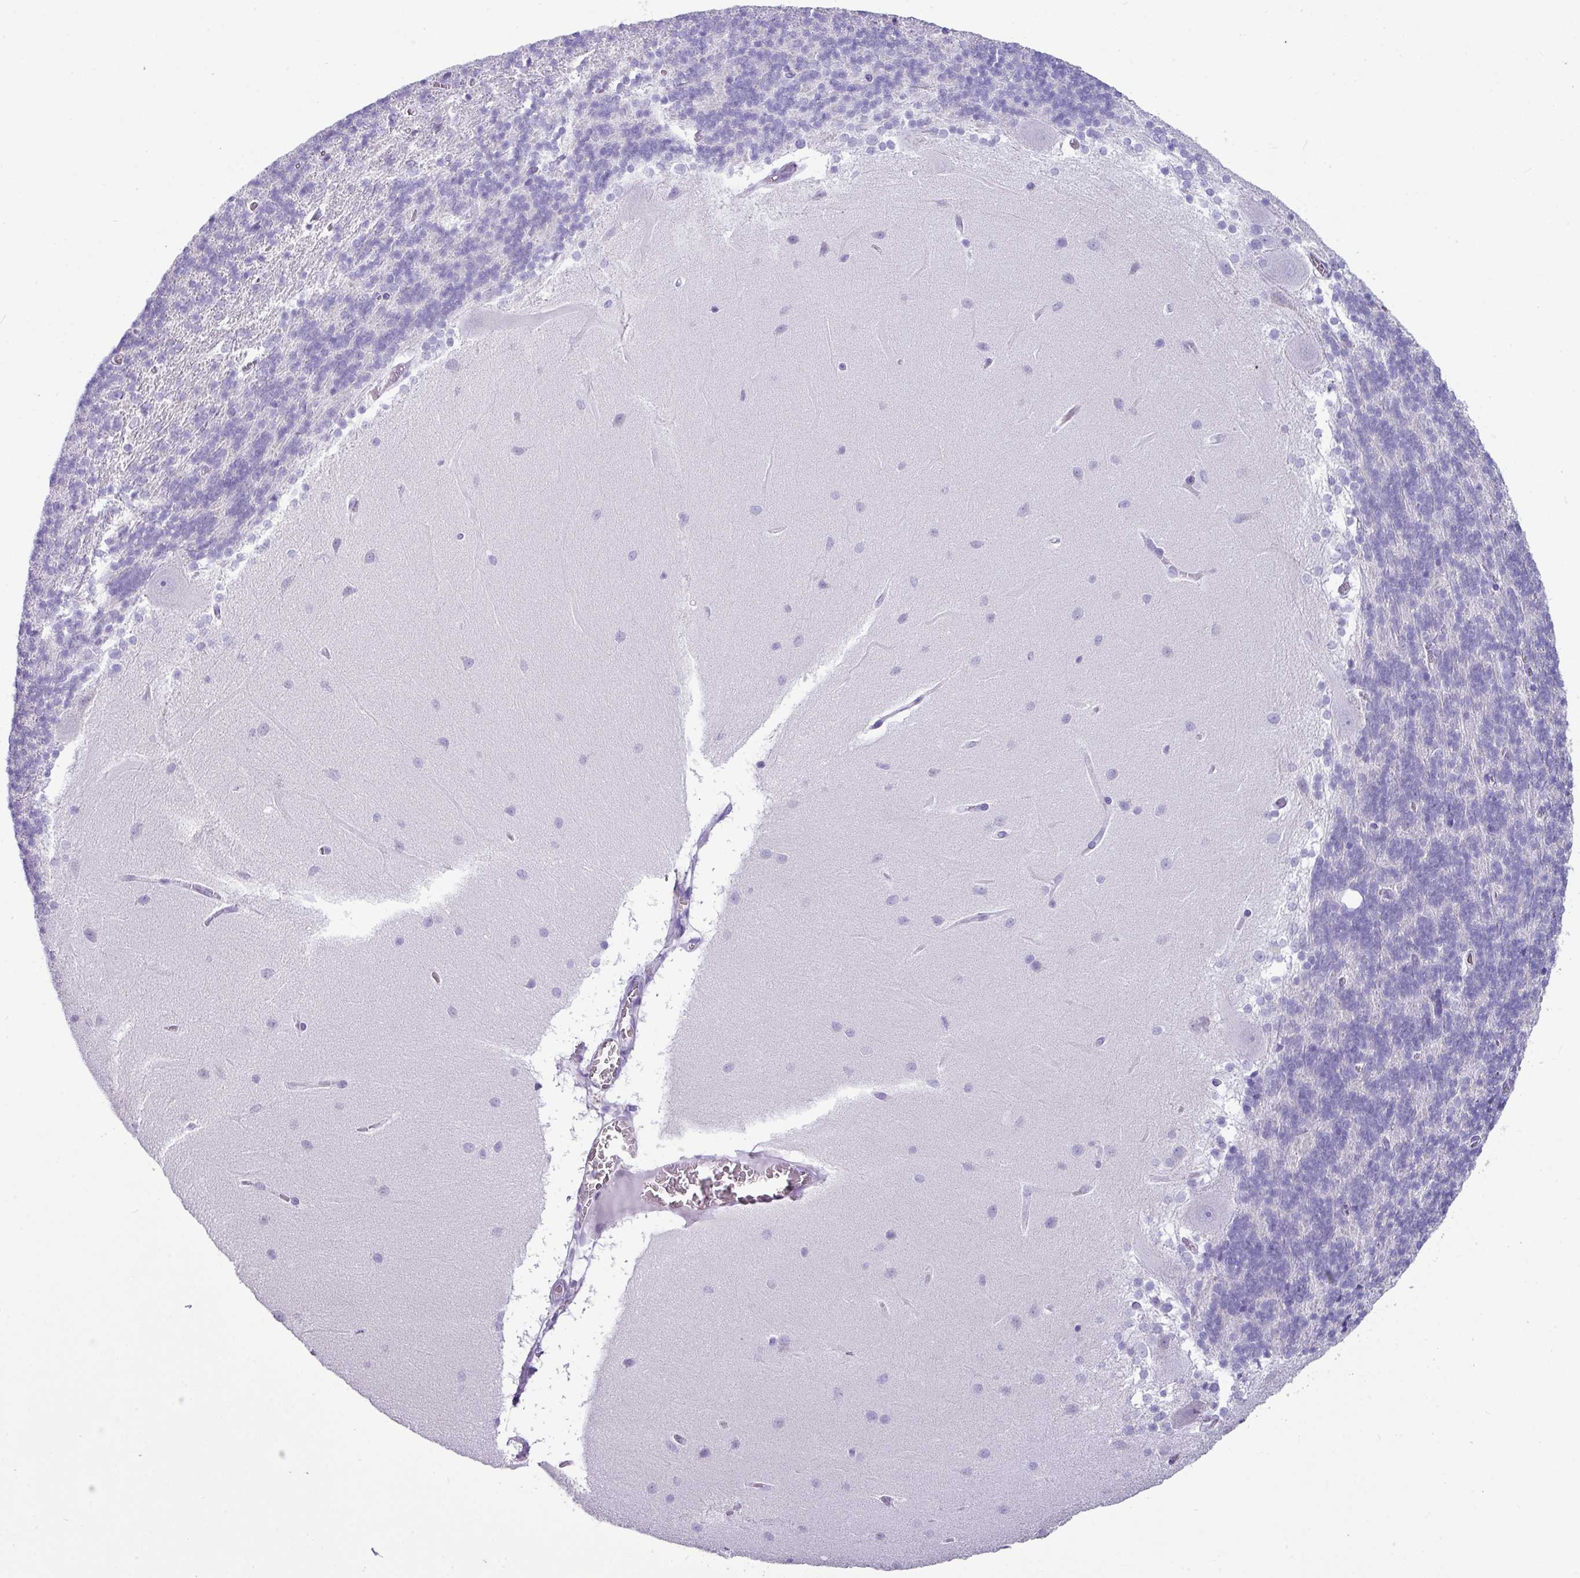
{"staining": {"intensity": "negative", "quantity": "none", "location": "none"}, "tissue": "cerebellum", "cell_type": "Cells in granular layer", "image_type": "normal", "snomed": [{"axis": "morphology", "description": "Normal tissue, NOS"}, {"axis": "topography", "description": "Cerebellum"}], "caption": "High power microscopy photomicrograph of an immunohistochemistry (IHC) histopathology image of benign cerebellum, revealing no significant staining in cells in granular layer.", "gene": "NCCRP1", "patient": {"sex": "female", "age": 54}}